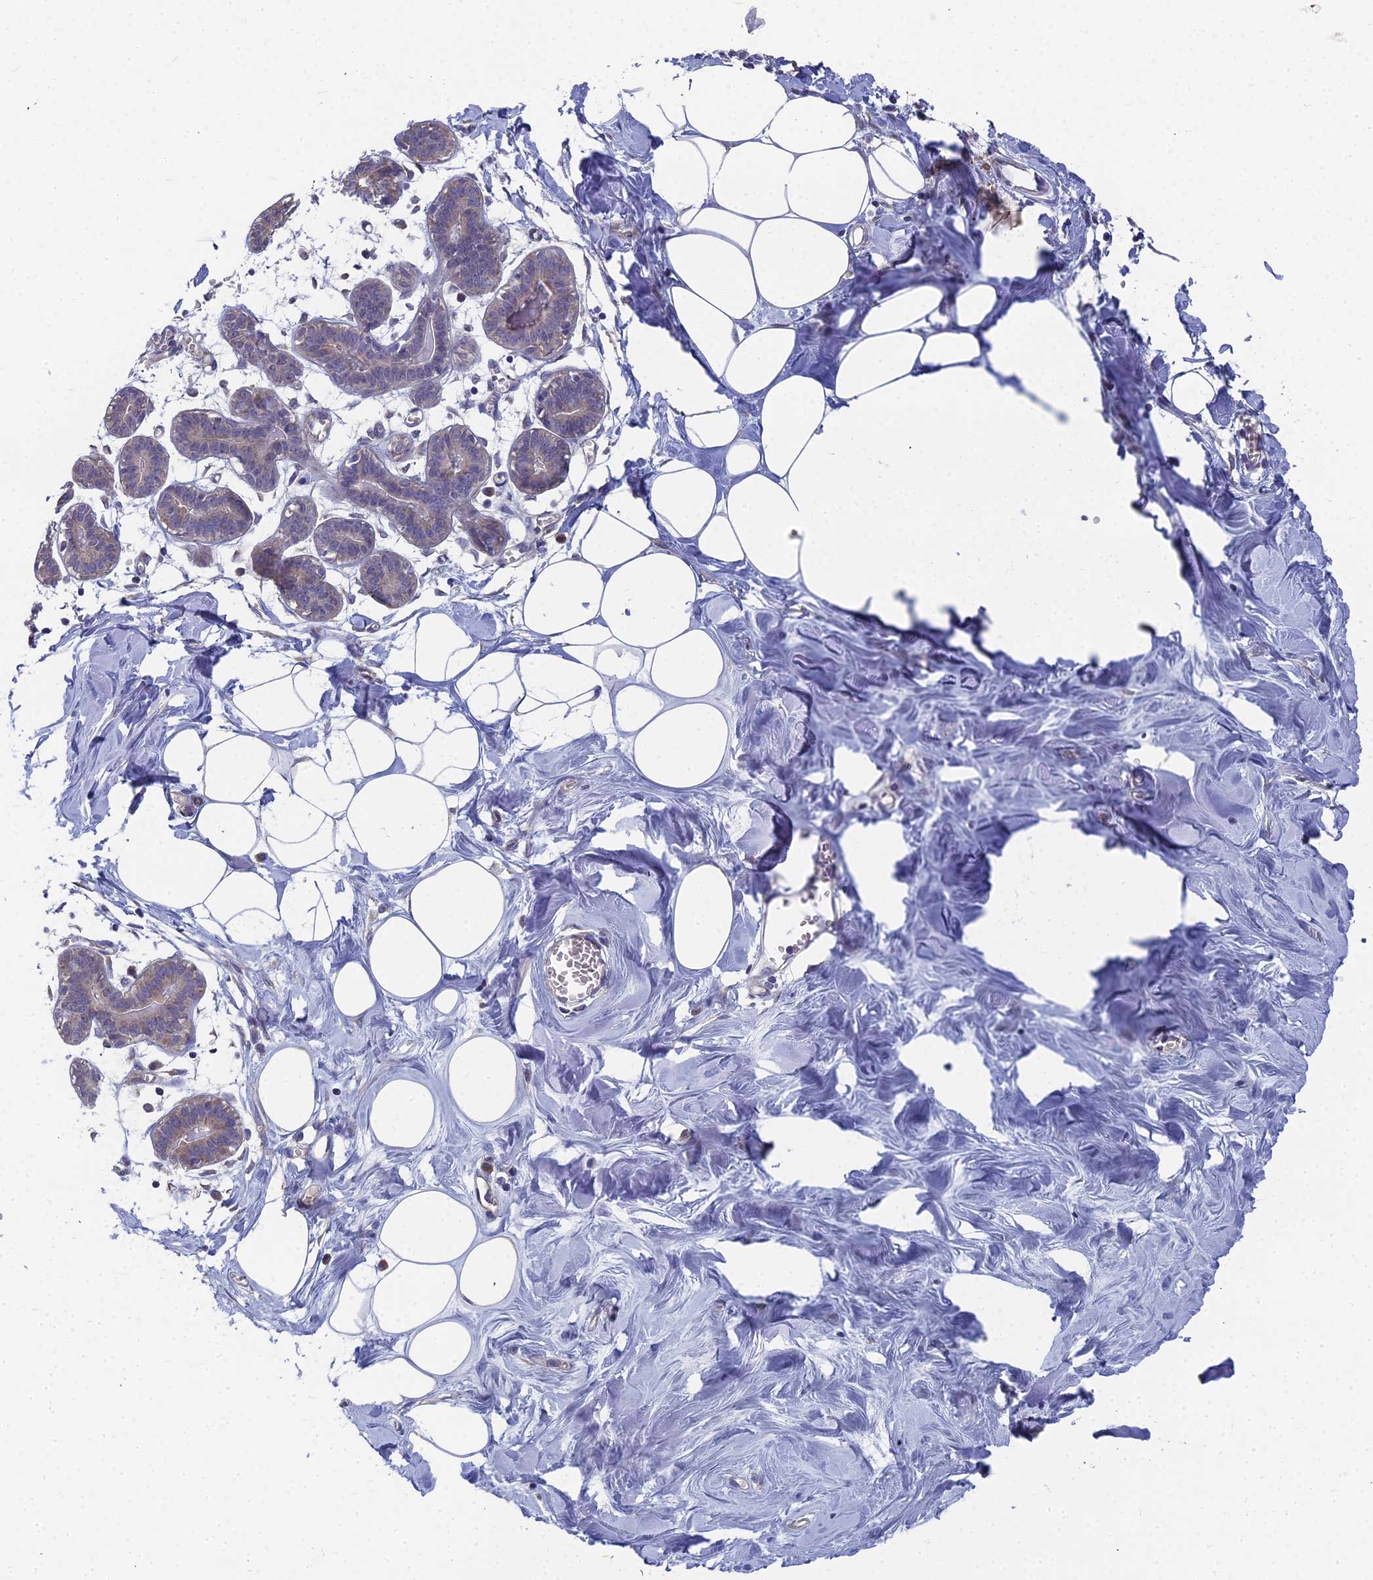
{"staining": {"intensity": "negative", "quantity": "none", "location": "none"}, "tissue": "breast", "cell_type": "Adipocytes", "image_type": "normal", "snomed": [{"axis": "morphology", "description": "Normal tissue, NOS"}, {"axis": "topography", "description": "Breast"}], "caption": "This histopathology image is of unremarkable breast stained with immunohistochemistry (IHC) to label a protein in brown with the nuclei are counter-stained blue. There is no positivity in adipocytes. (Brightfield microscopy of DAB (3,3'-diaminobenzidine) IHC at high magnification).", "gene": "RDX", "patient": {"sex": "female", "age": 27}}